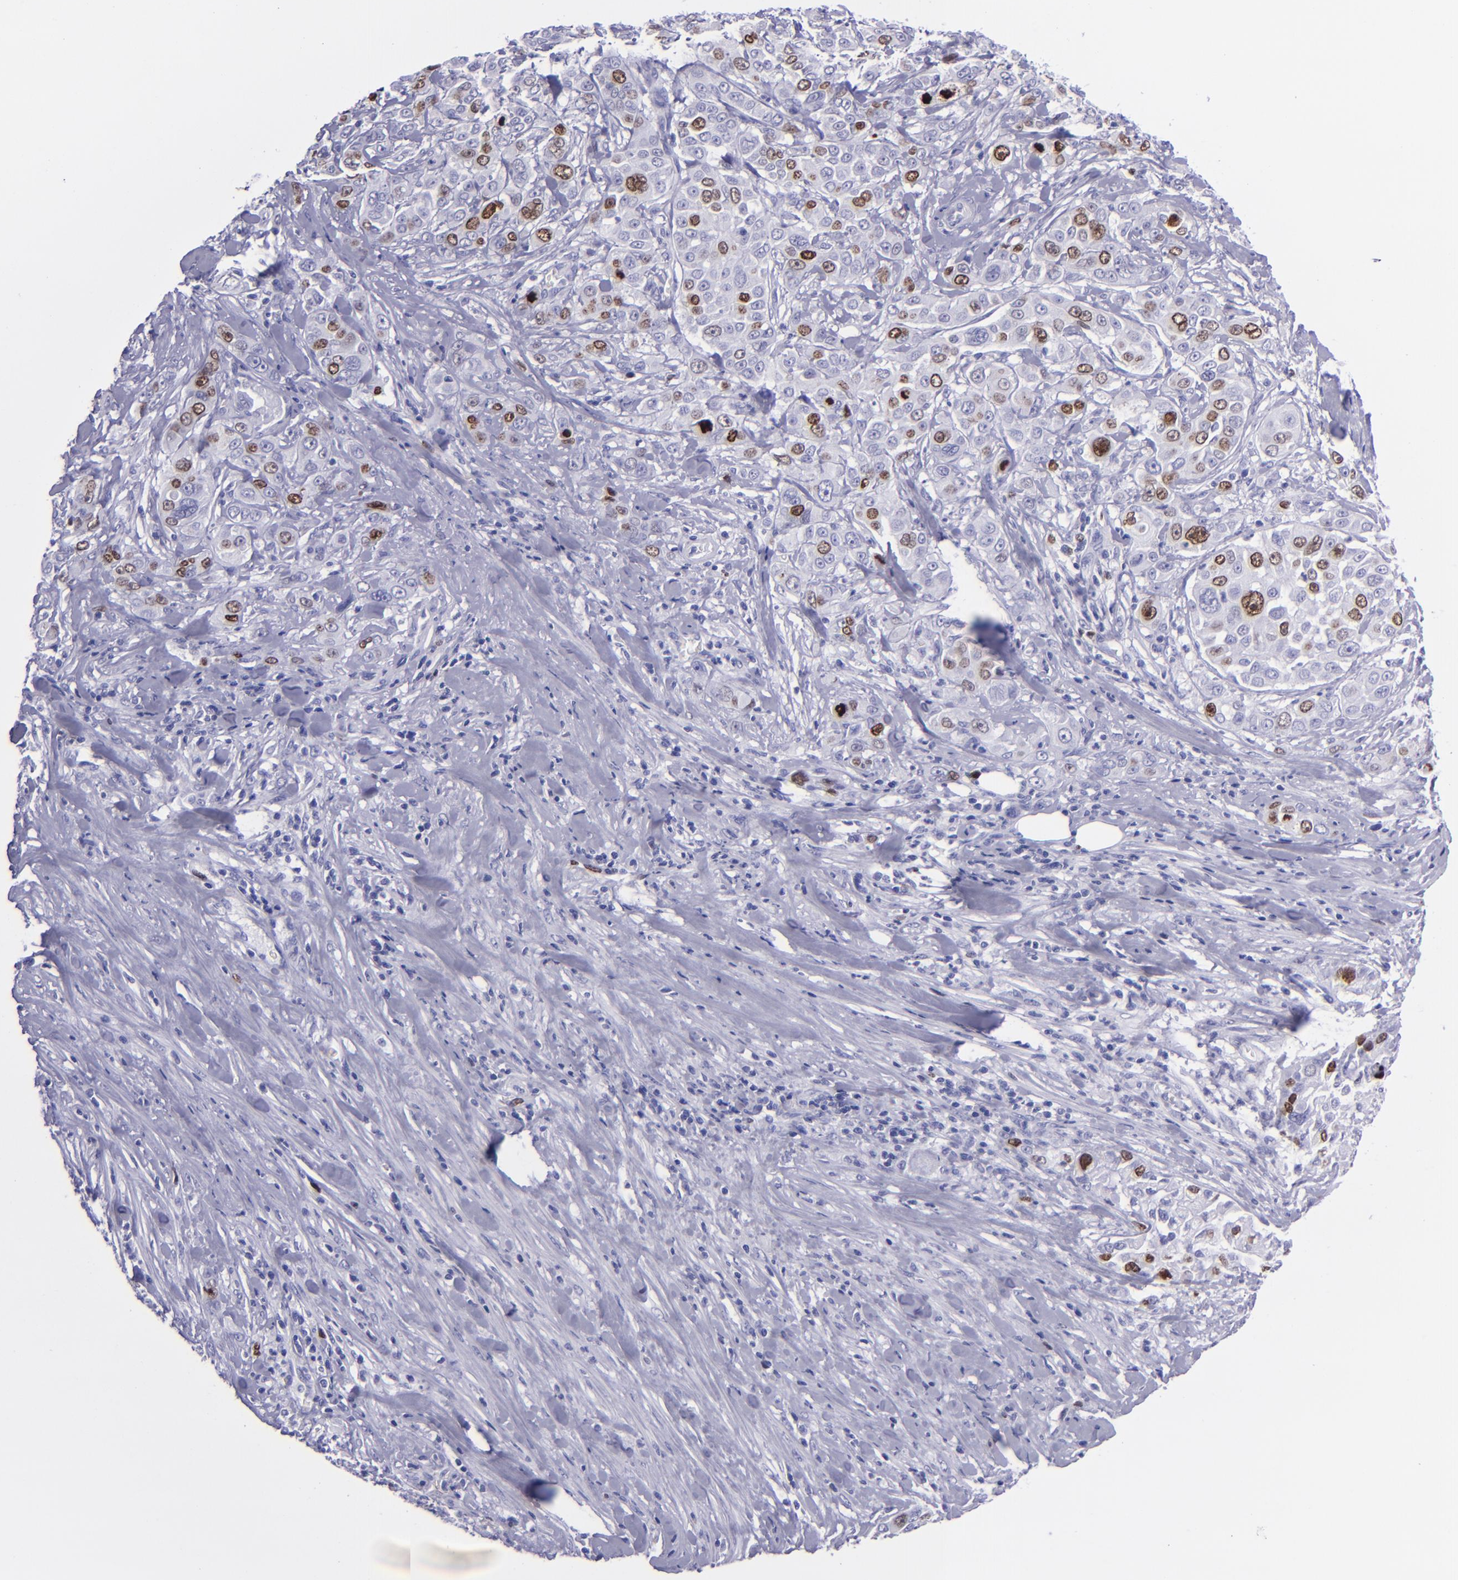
{"staining": {"intensity": "strong", "quantity": "<25%", "location": "nuclear"}, "tissue": "pancreatic cancer", "cell_type": "Tumor cells", "image_type": "cancer", "snomed": [{"axis": "morphology", "description": "Adenocarcinoma, NOS"}, {"axis": "topography", "description": "Pancreas"}], "caption": "An immunohistochemistry micrograph of neoplastic tissue is shown. Protein staining in brown highlights strong nuclear positivity in adenocarcinoma (pancreatic) within tumor cells.", "gene": "TOP2A", "patient": {"sex": "female", "age": 52}}